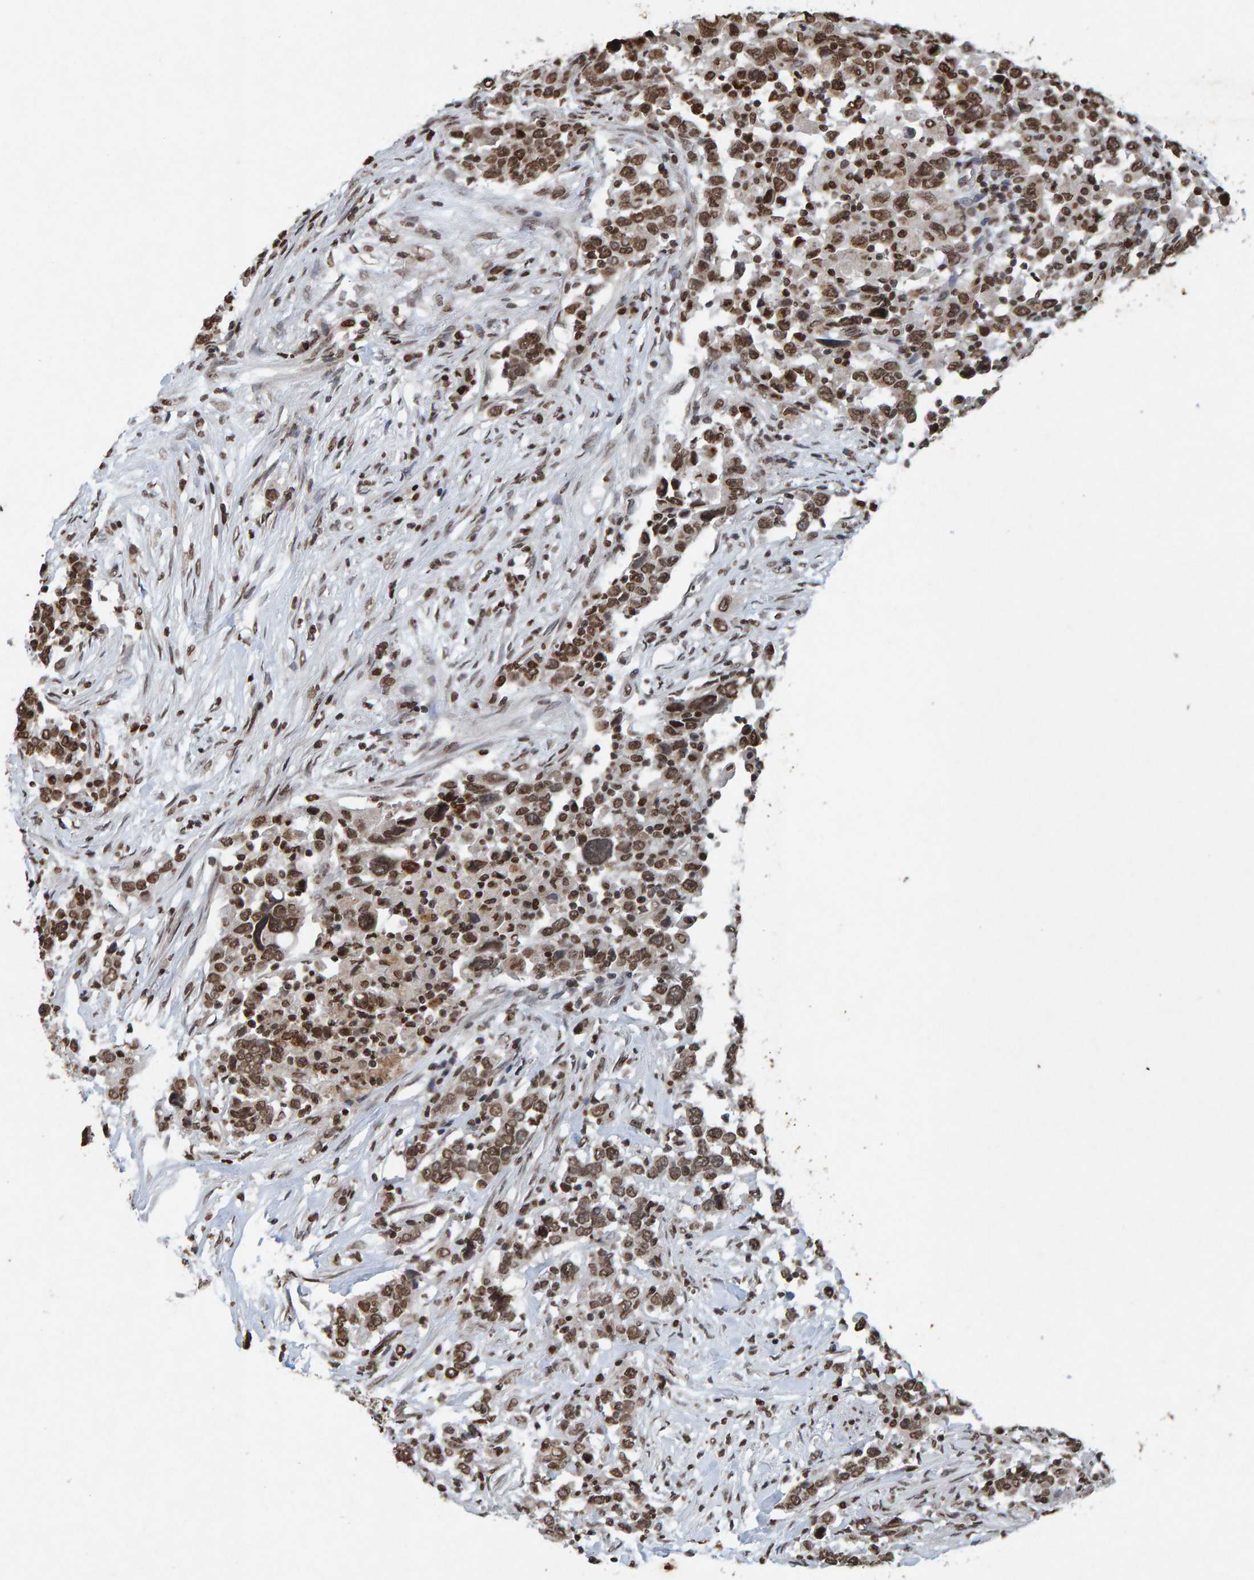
{"staining": {"intensity": "moderate", "quantity": ">75%", "location": "nuclear"}, "tissue": "urothelial cancer", "cell_type": "Tumor cells", "image_type": "cancer", "snomed": [{"axis": "morphology", "description": "Urothelial carcinoma, High grade"}, {"axis": "topography", "description": "Urinary bladder"}], "caption": "This is an image of IHC staining of high-grade urothelial carcinoma, which shows moderate expression in the nuclear of tumor cells.", "gene": "H2AZ1", "patient": {"sex": "male", "age": 61}}